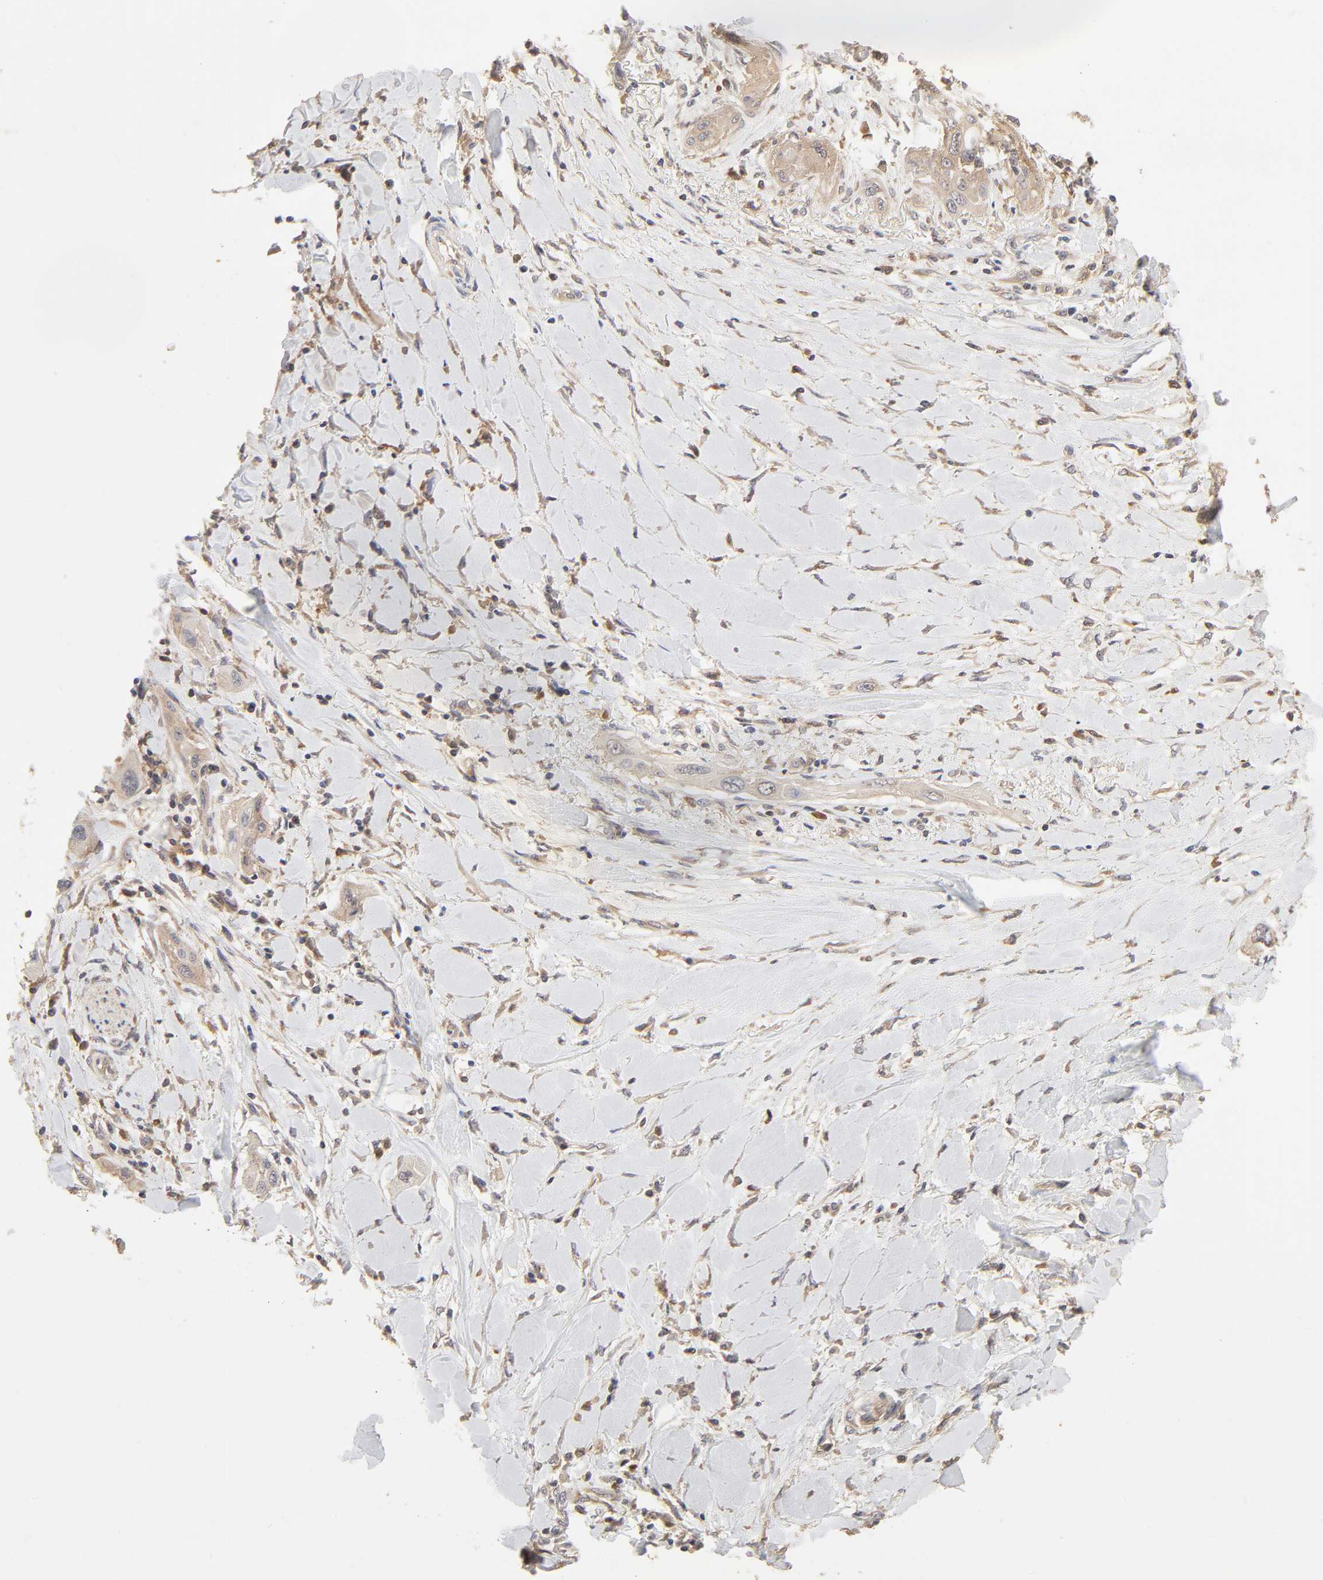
{"staining": {"intensity": "weak", "quantity": ">75%", "location": "cytoplasmic/membranous"}, "tissue": "lung cancer", "cell_type": "Tumor cells", "image_type": "cancer", "snomed": [{"axis": "morphology", "description": "Squamous cell carcinoma, NOS"}, {"axis": "topography", "description": "Lung"}], "caption": "Immunohistochemical staining of lung cancer displays low levels of weak cytoplasmic/membranous positivity in about >75% of tumor cells.", "gene": "AP1G2", "patient": {"sex": "female", "age": 47}}